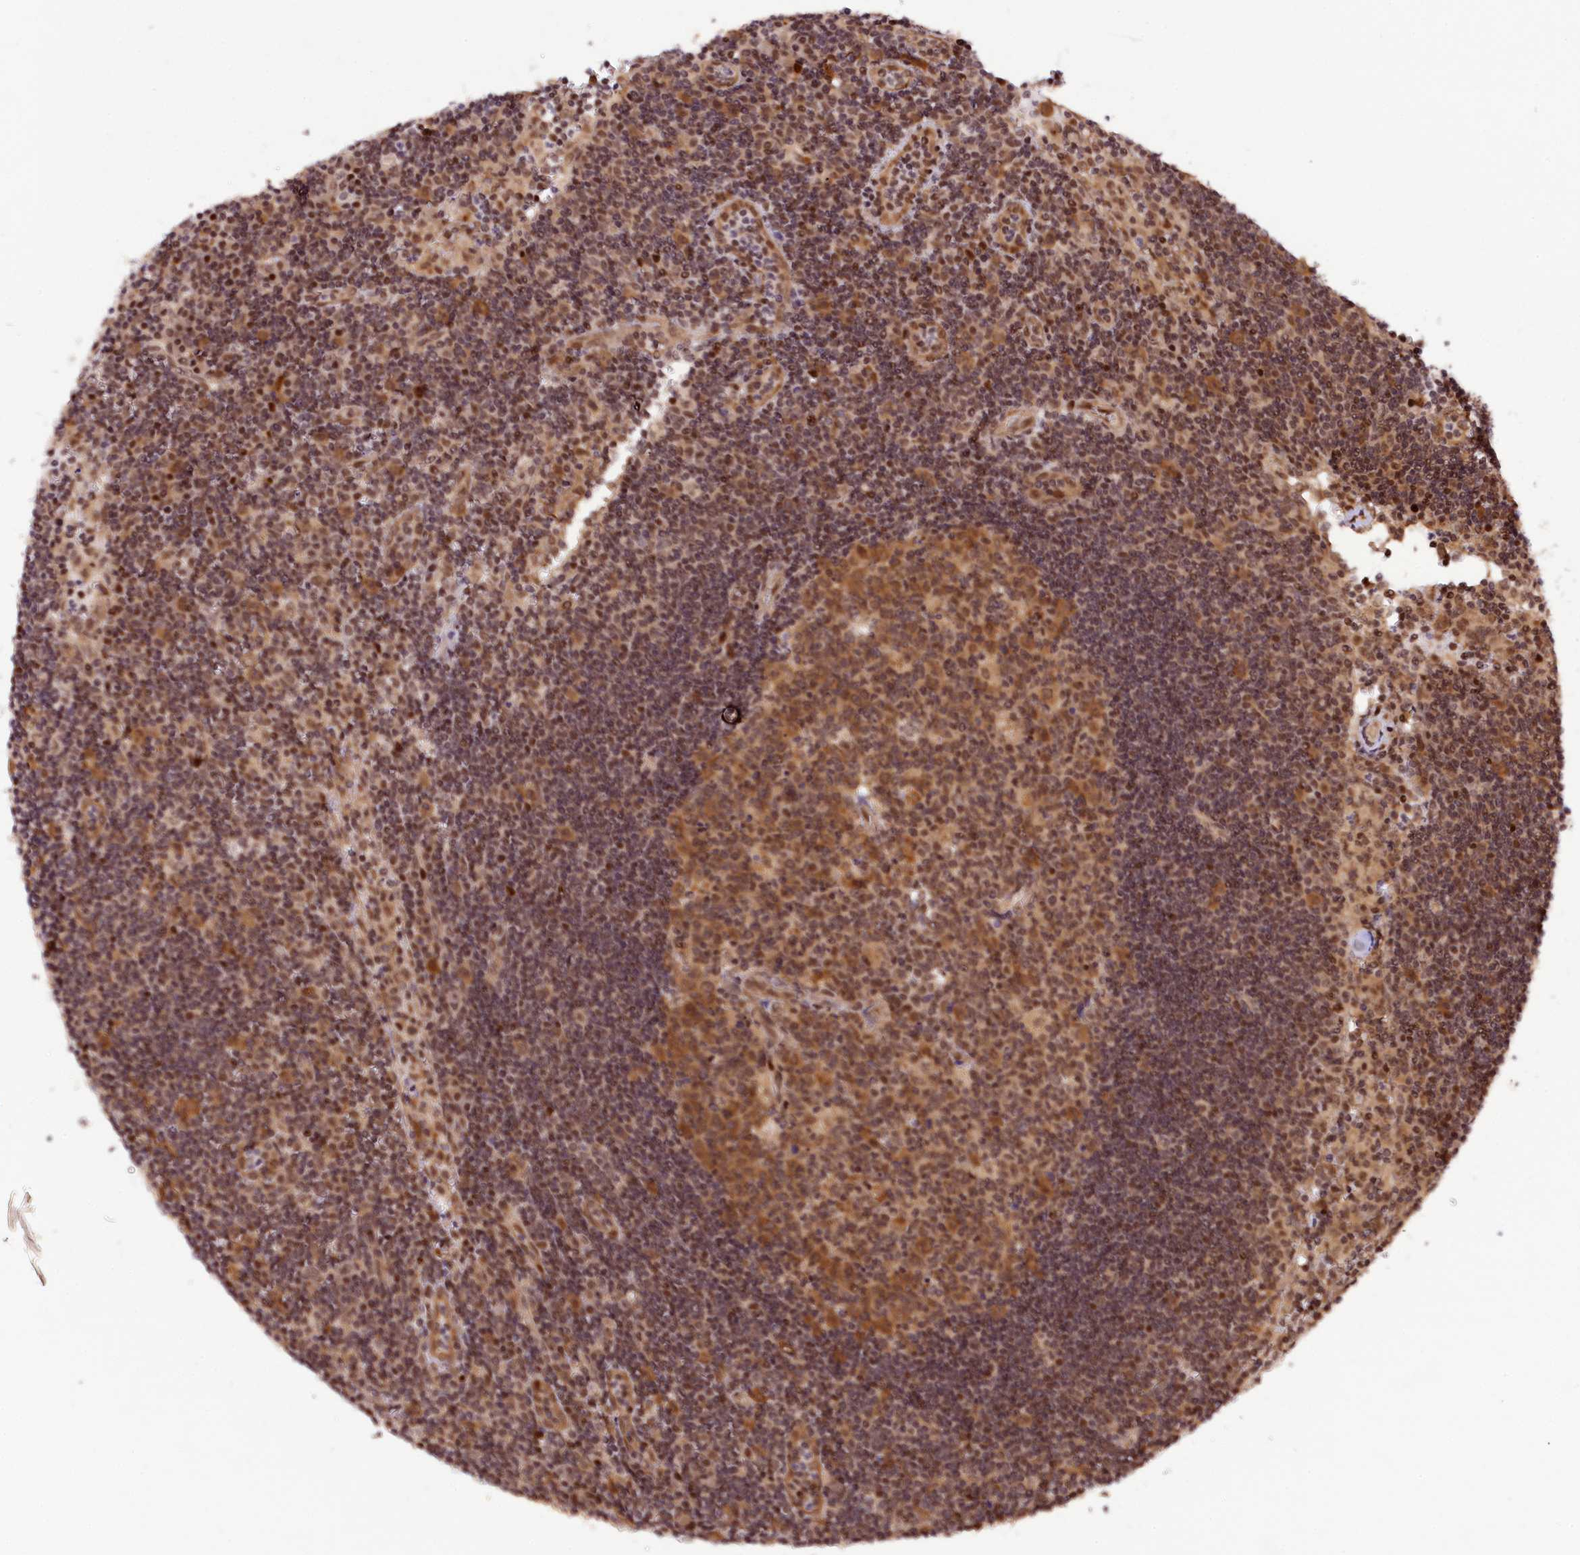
{"staining": {"intensity": "strong", "quantity": ">75%", "location": "cytoplasmic/membranous,nuclear"}, "tissue": "lymph node", "cell_type": "Germinal center cells", "image_type": "normal", "snomed": [{"axis": "morphology", "description": "Normal tissue, NOS"}, {"axis": "topography", "description": "Lymph node"}], "caption": "This micrograph exhibits benign lymph node stained with immunohistochemistry to label a protein in brown. The cytoplasmic/membranous,nuclear of germinal center cells show strong positivity for the protein. Nuclei are counter-stained blue.", "gene": "SAMD4A", "patient": {"sex": "female", "age": 32}}